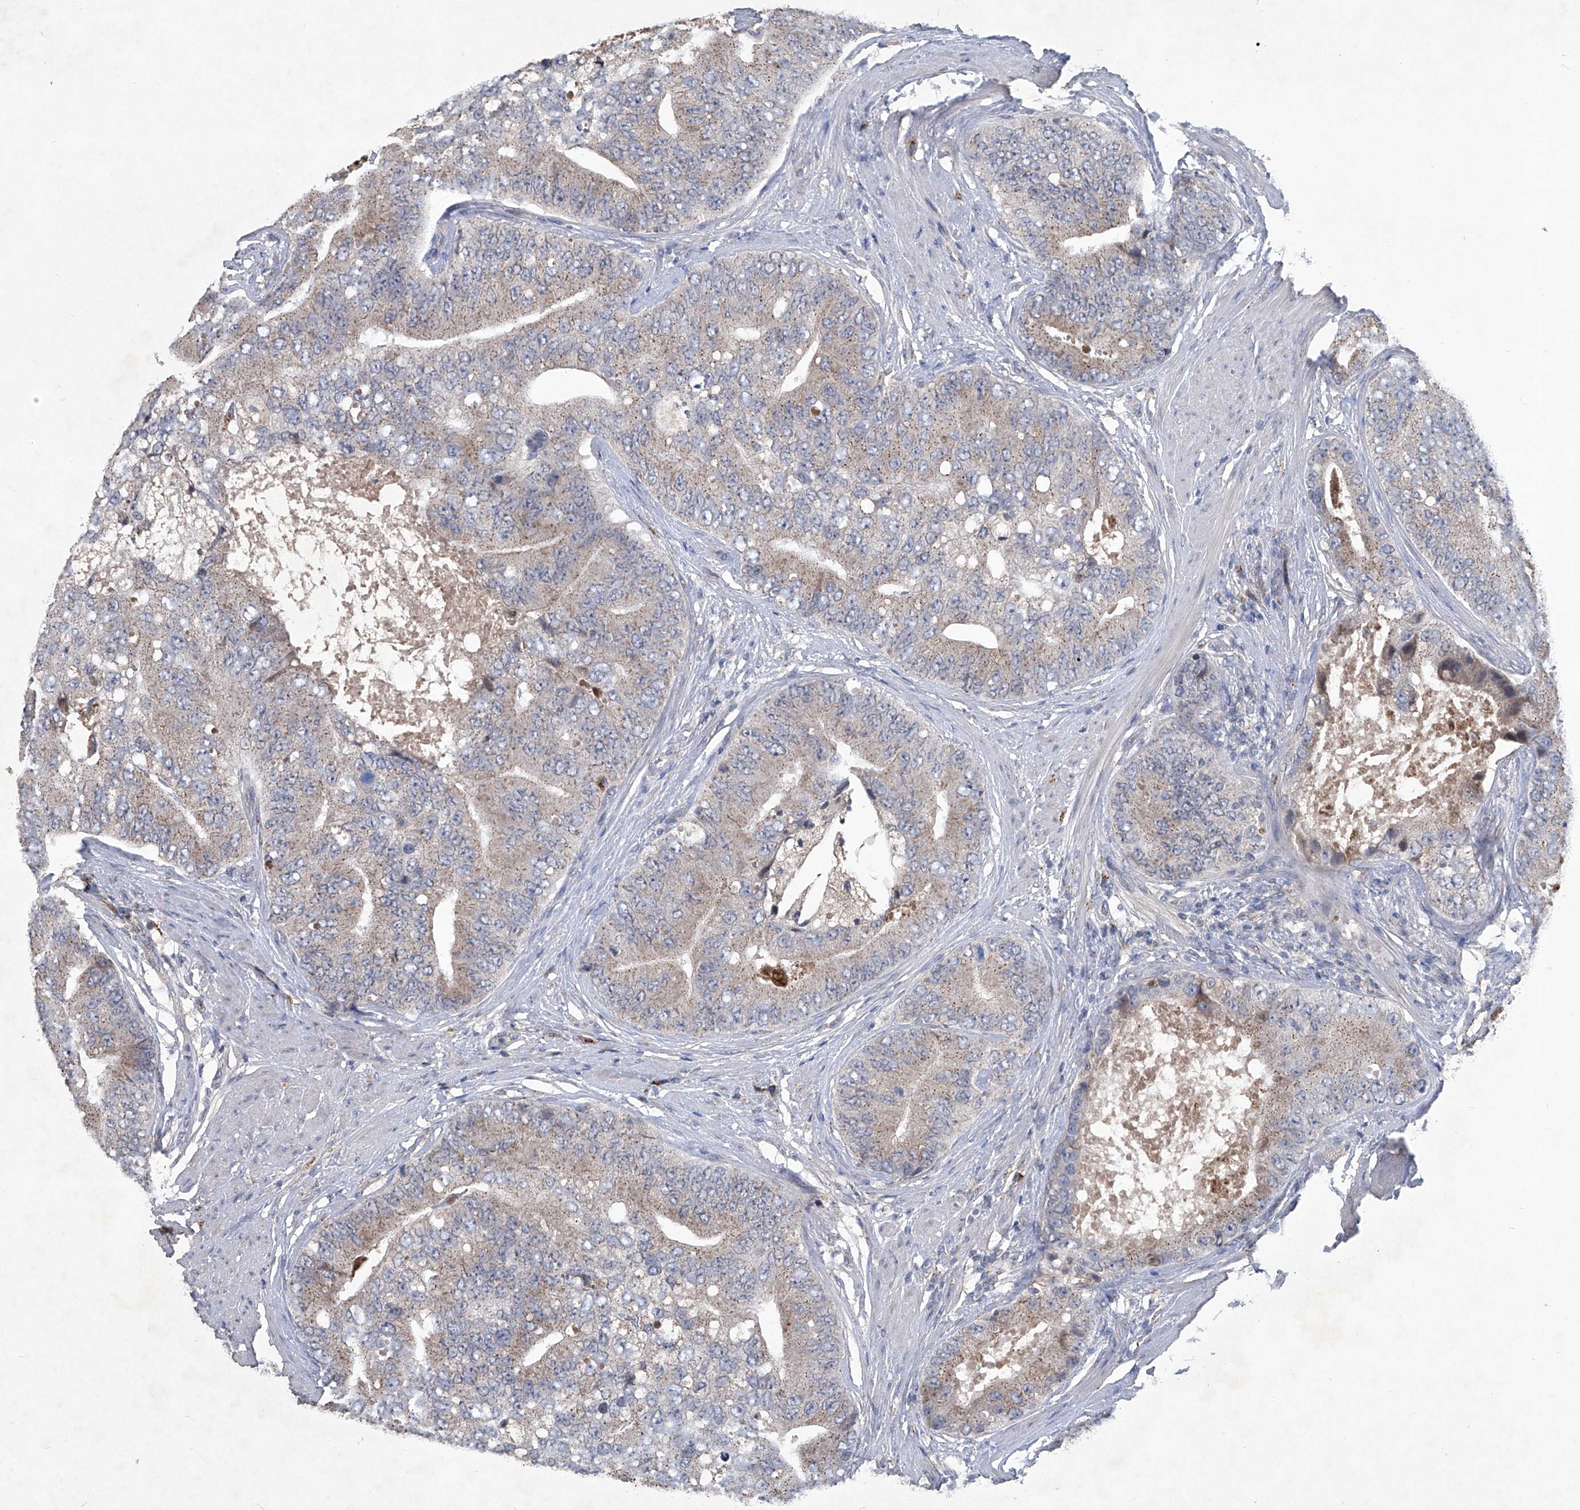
{"staining": {"intensity": "weak", "quantity": ">75%", "location": "cytoplasmic/membranous"}, "tissue": "prostate cancer", "cell_type": "Tumor cells", "image_type": "cancer", "snomed": [{"axis": "morphology", "description": "Adenocarcinoma, High grade"}, {"axis": "topography", "description": "Prostate"}], "caption": "Prostate cancer stained for a protein (brown) demonstrates weak cytoplasmic/membranous positive expression in approximately >75% of tumor cells.", "gene": "PCSK5", "patient": {"sex": "male", "age": 70}}